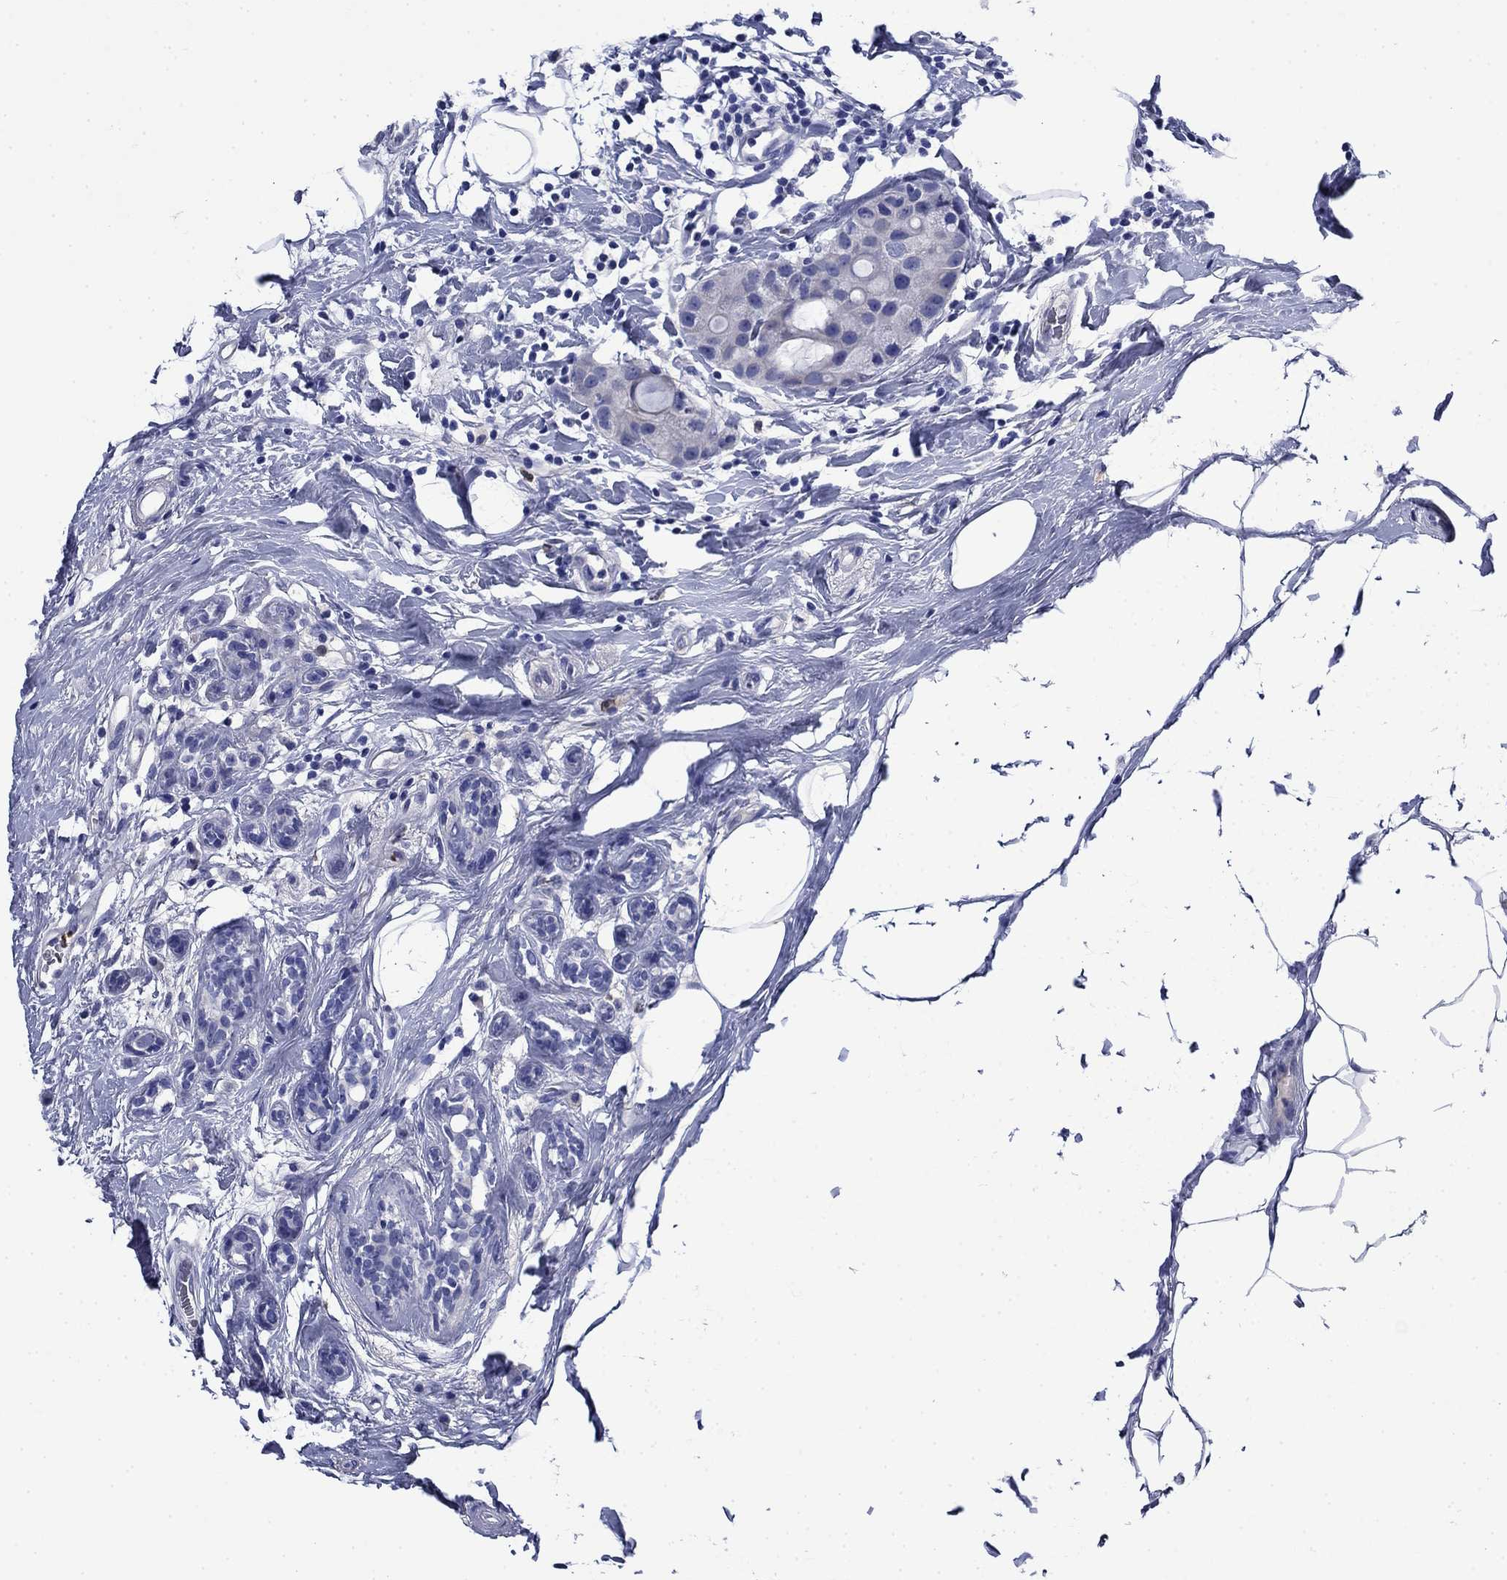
{"staining": {"intensity": "negative", "quantity": "none", "location": "none"}, "tissue": "breast cancer", "cell_type": "Tumor cells", "image_type": "cancer", "snomed": [{"axis": "morphology", "description": "Duct carcinoma"}, {"axis": "topography", "description": "Breast"}], "caption": "High magnification brightfield microscopy of breast intraductal carcinoma stained with DAB (3,3'-diaminobenzidine) (brown) and counterstained with hematoxylin (blue): tumor cells show no significant staining. Nuclei are stained in blue.", "gene": "TFR2", "patient": {"sex": "female", "age": 45}}